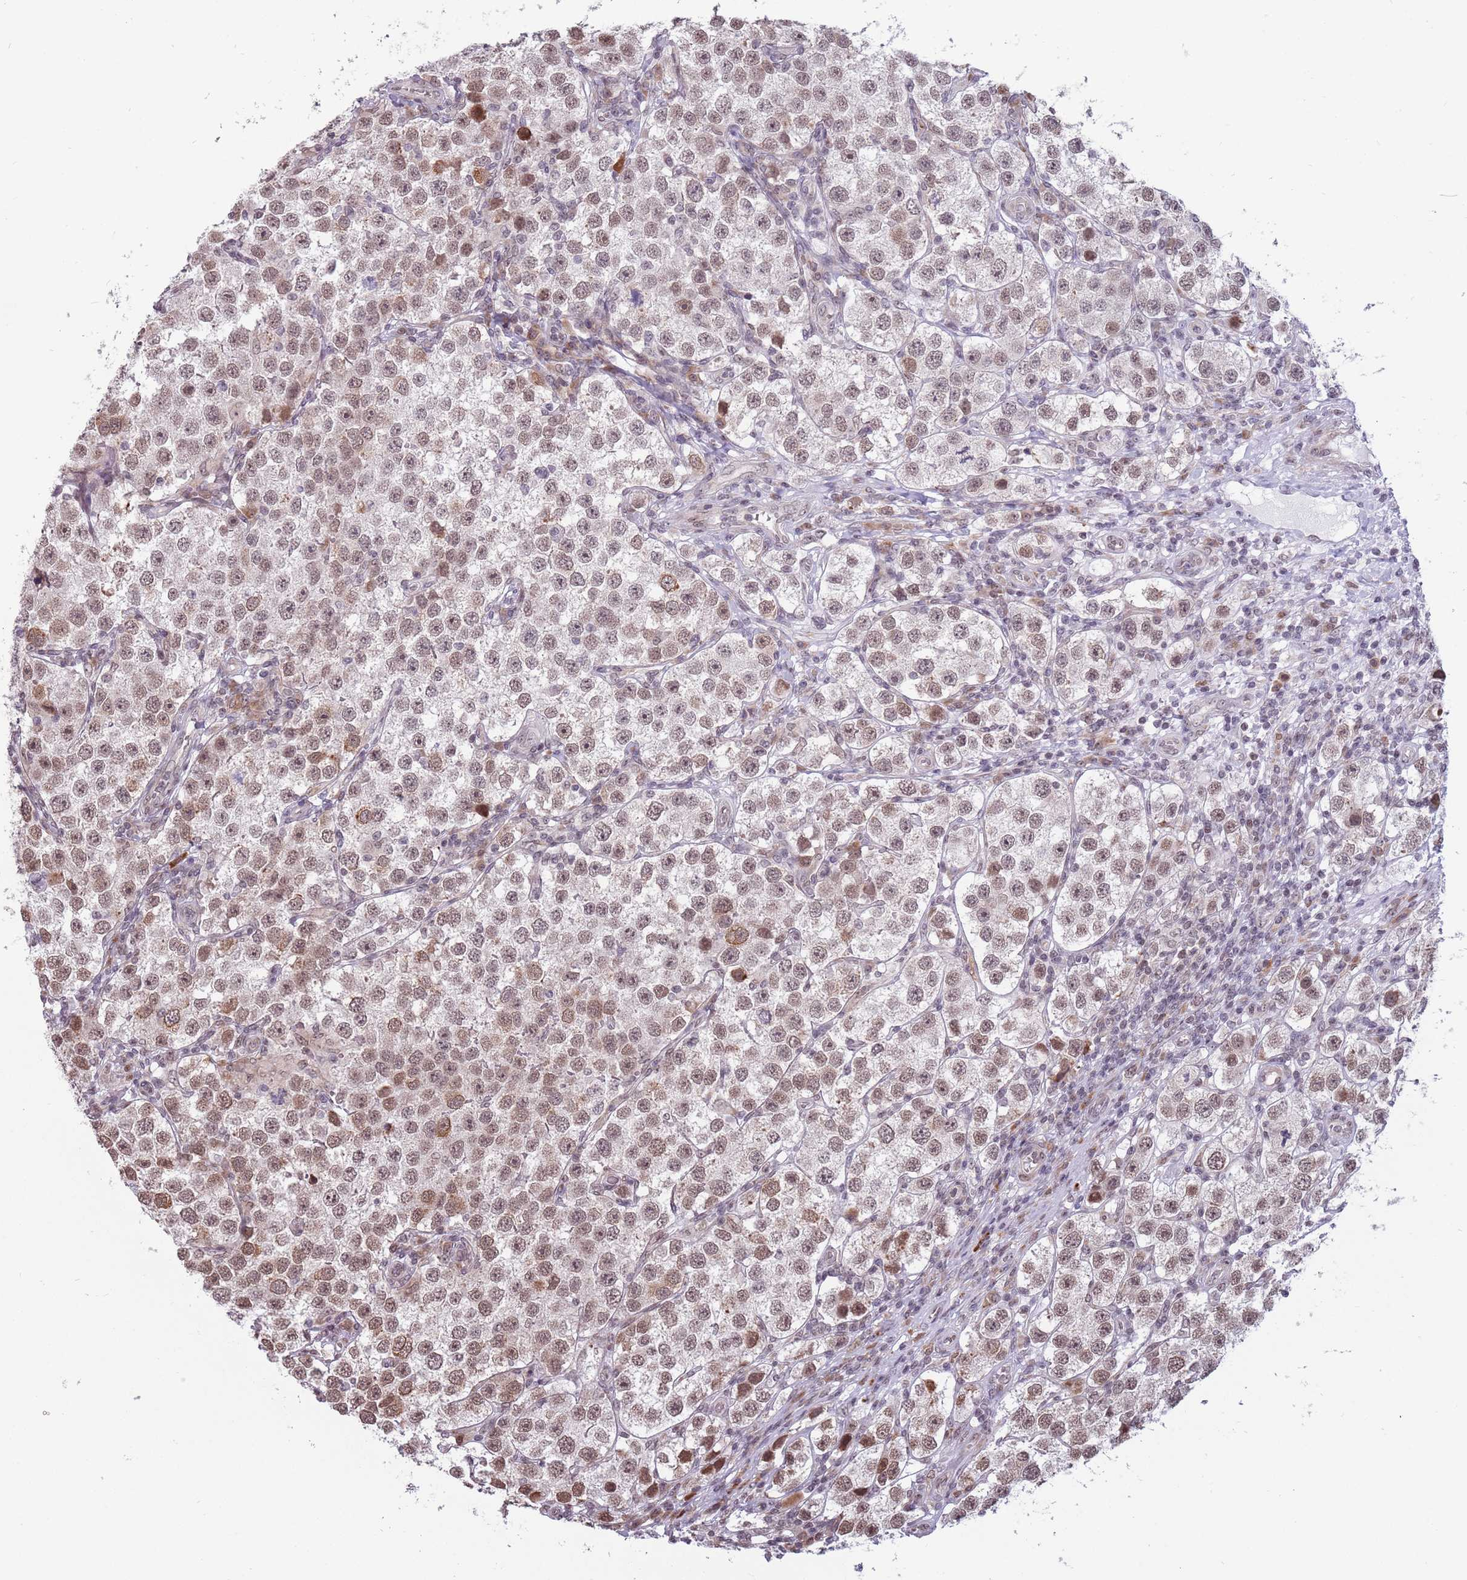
{"staining": {"intensity": "moderate", "quantity": "25%-75%", "location": "nuclear"}, "tissue": "testis cancer", "cell_type": "Tumor cells", "image_type": "cancer", "snomed": [{"axis": "morphology", "description": "Seminoma, NOS"}, {"axis": "topography", "description": "Testis"}], "caption": "The micrograph demonstrates a brown stain indicating the presence of a protein in the nuclear of tumor cells in testis cancer. The protein is shown in brown color, while the nuclei are stained blue.", "gene": "BARD1", "patient": {"sex": "male", "age": 37}}